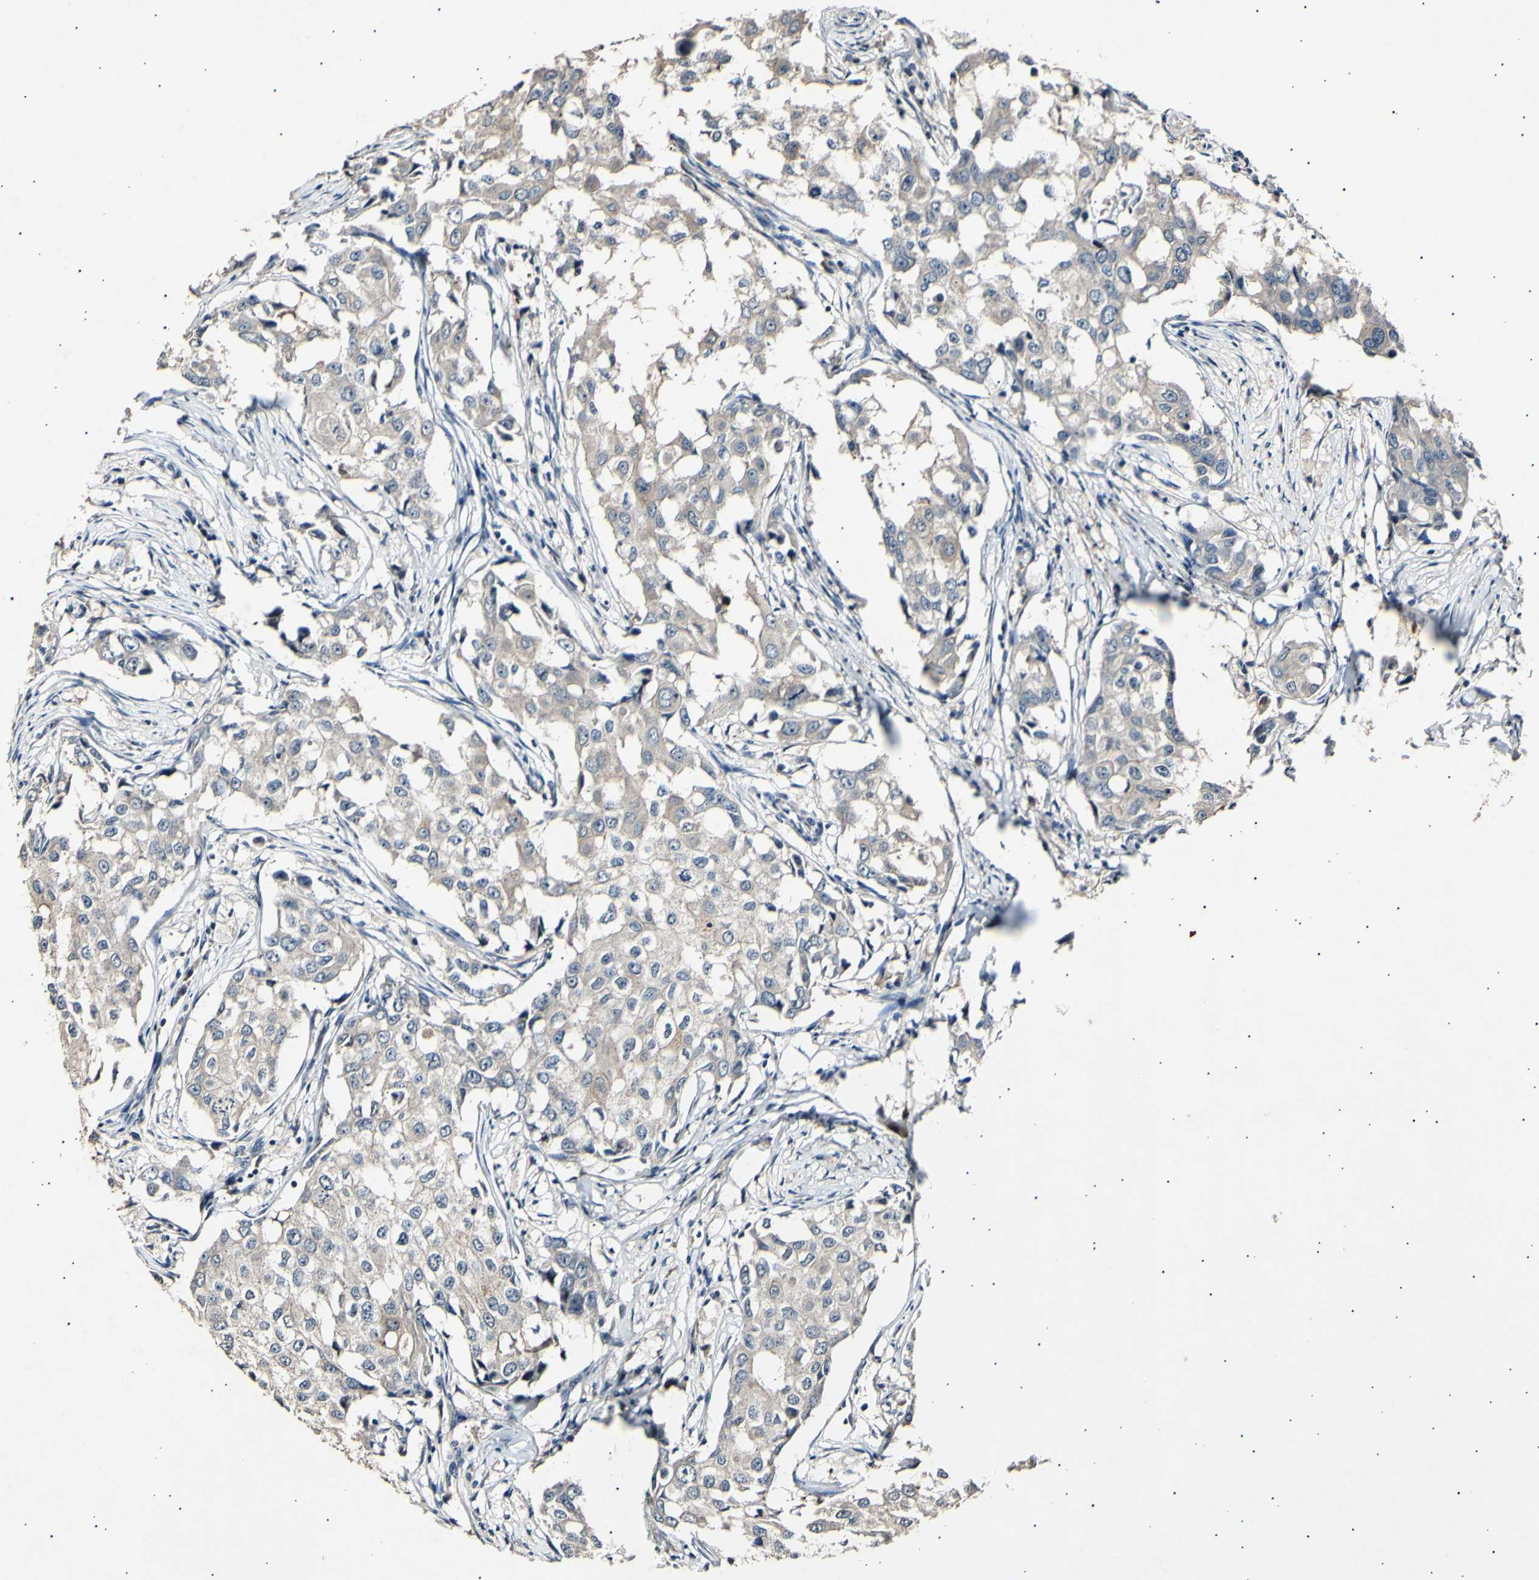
{"staining": {"intensity": "weak", "quantity": ">75%", "location": "cytoplasmic/membranous"}, "tissue": "breast cancer", "cell_type": "Tumor cells", "image_type": "cancer", "snomed": [{"axis": "morphology", "description": "Duct carcinoma"}, {"axis": "topography", "description": "Breast"}], "caption": "Weak cytoplasmic/membranous protein staining is identified in about >75% of tumor cells in intraductal carcinoma (breast).", "gene": "ADCY3", "patient": {"sex": "female", "age": 27}}